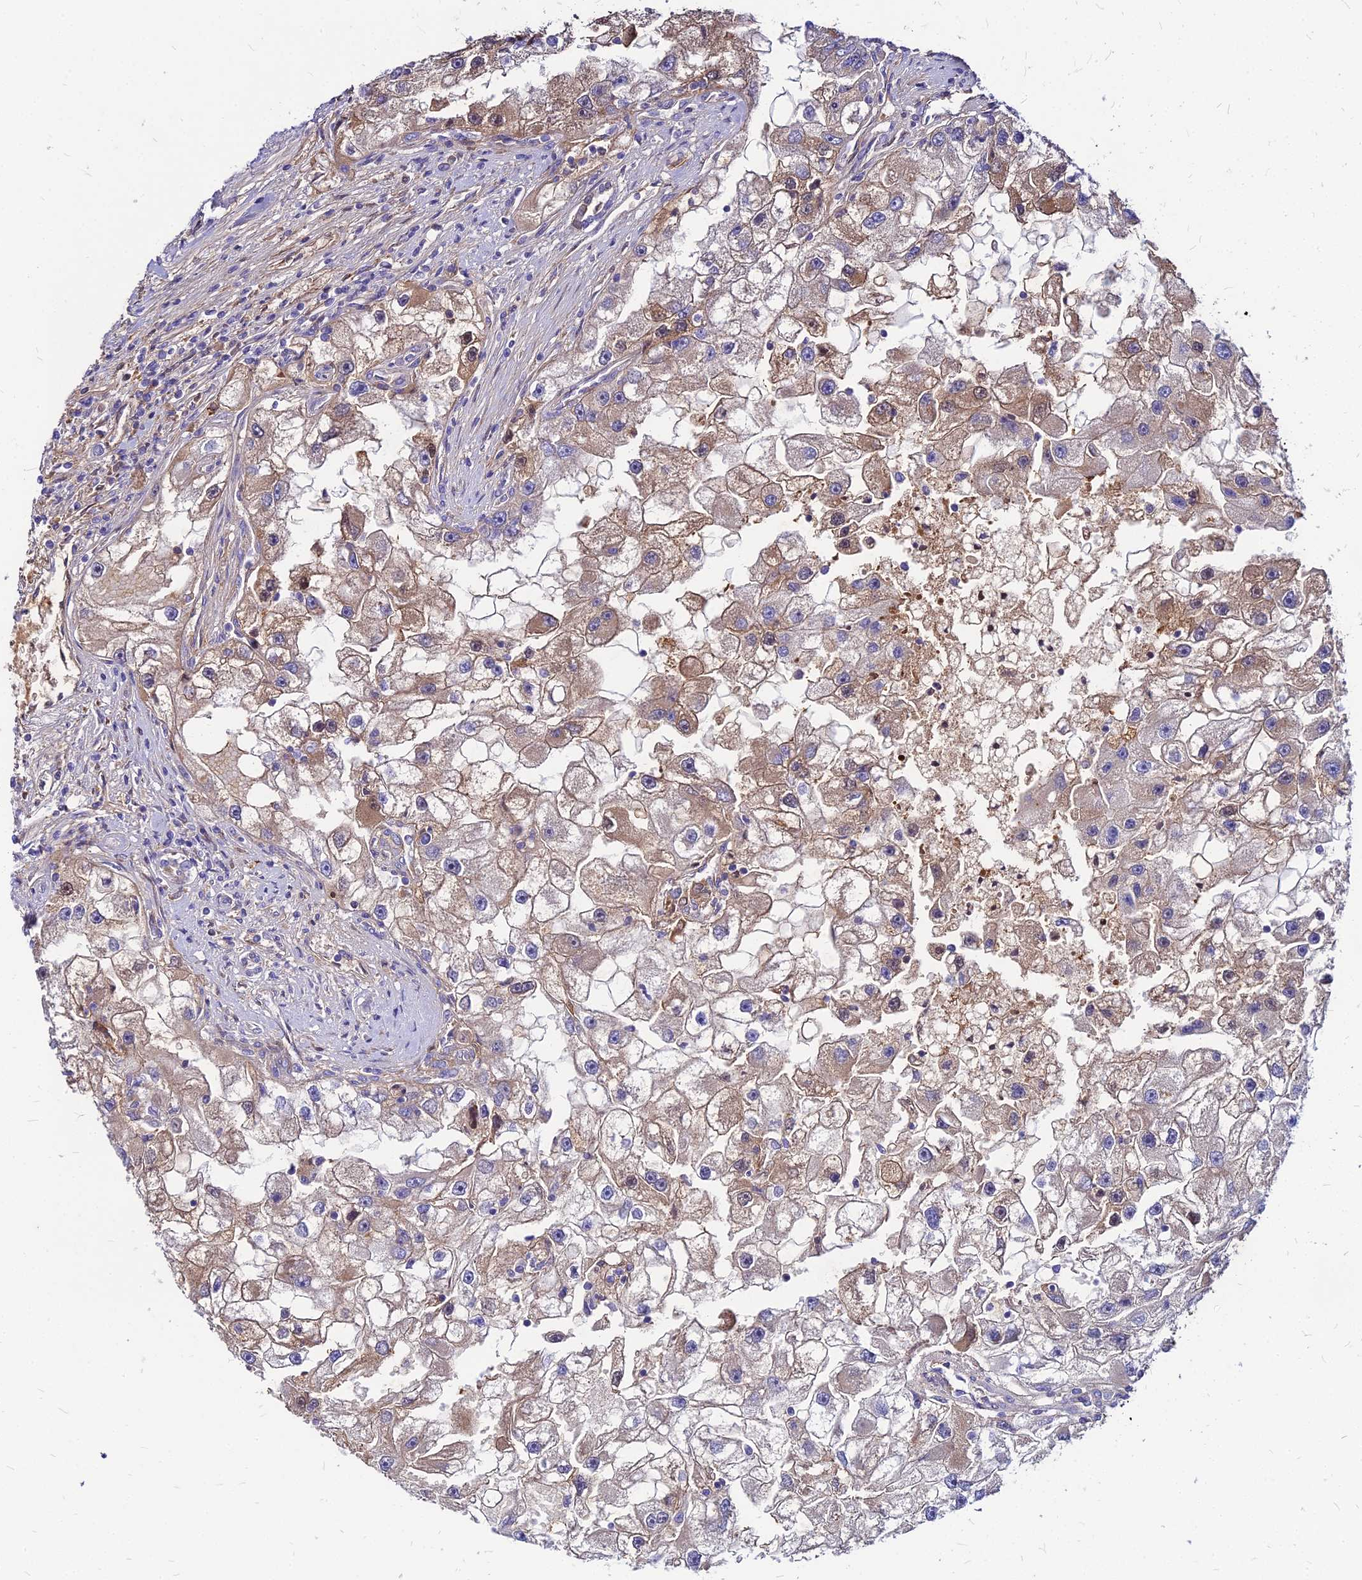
{"staining": {"intensity": "moderate", "quantity": "25%-75%", "location": "cytoplasmic/membranous,nuclear"}, "tissue": "renal cancer", "cell_type": "Tumor cells", "image_type": "cancer", "snomed": [{"axis": "morphology", "description": "Adenocarcinoma, NOS"}, {"axis": "topography", "description": "Kidney"}], "caption": "Tumor cells show moderate cytoplasmic/membranous and nuclear expression in about 25%-75% of cells in renal cancer (adenocarcinoma).", "gene": "ACSM6", "patient": {"sex": "male", "age": 63}}